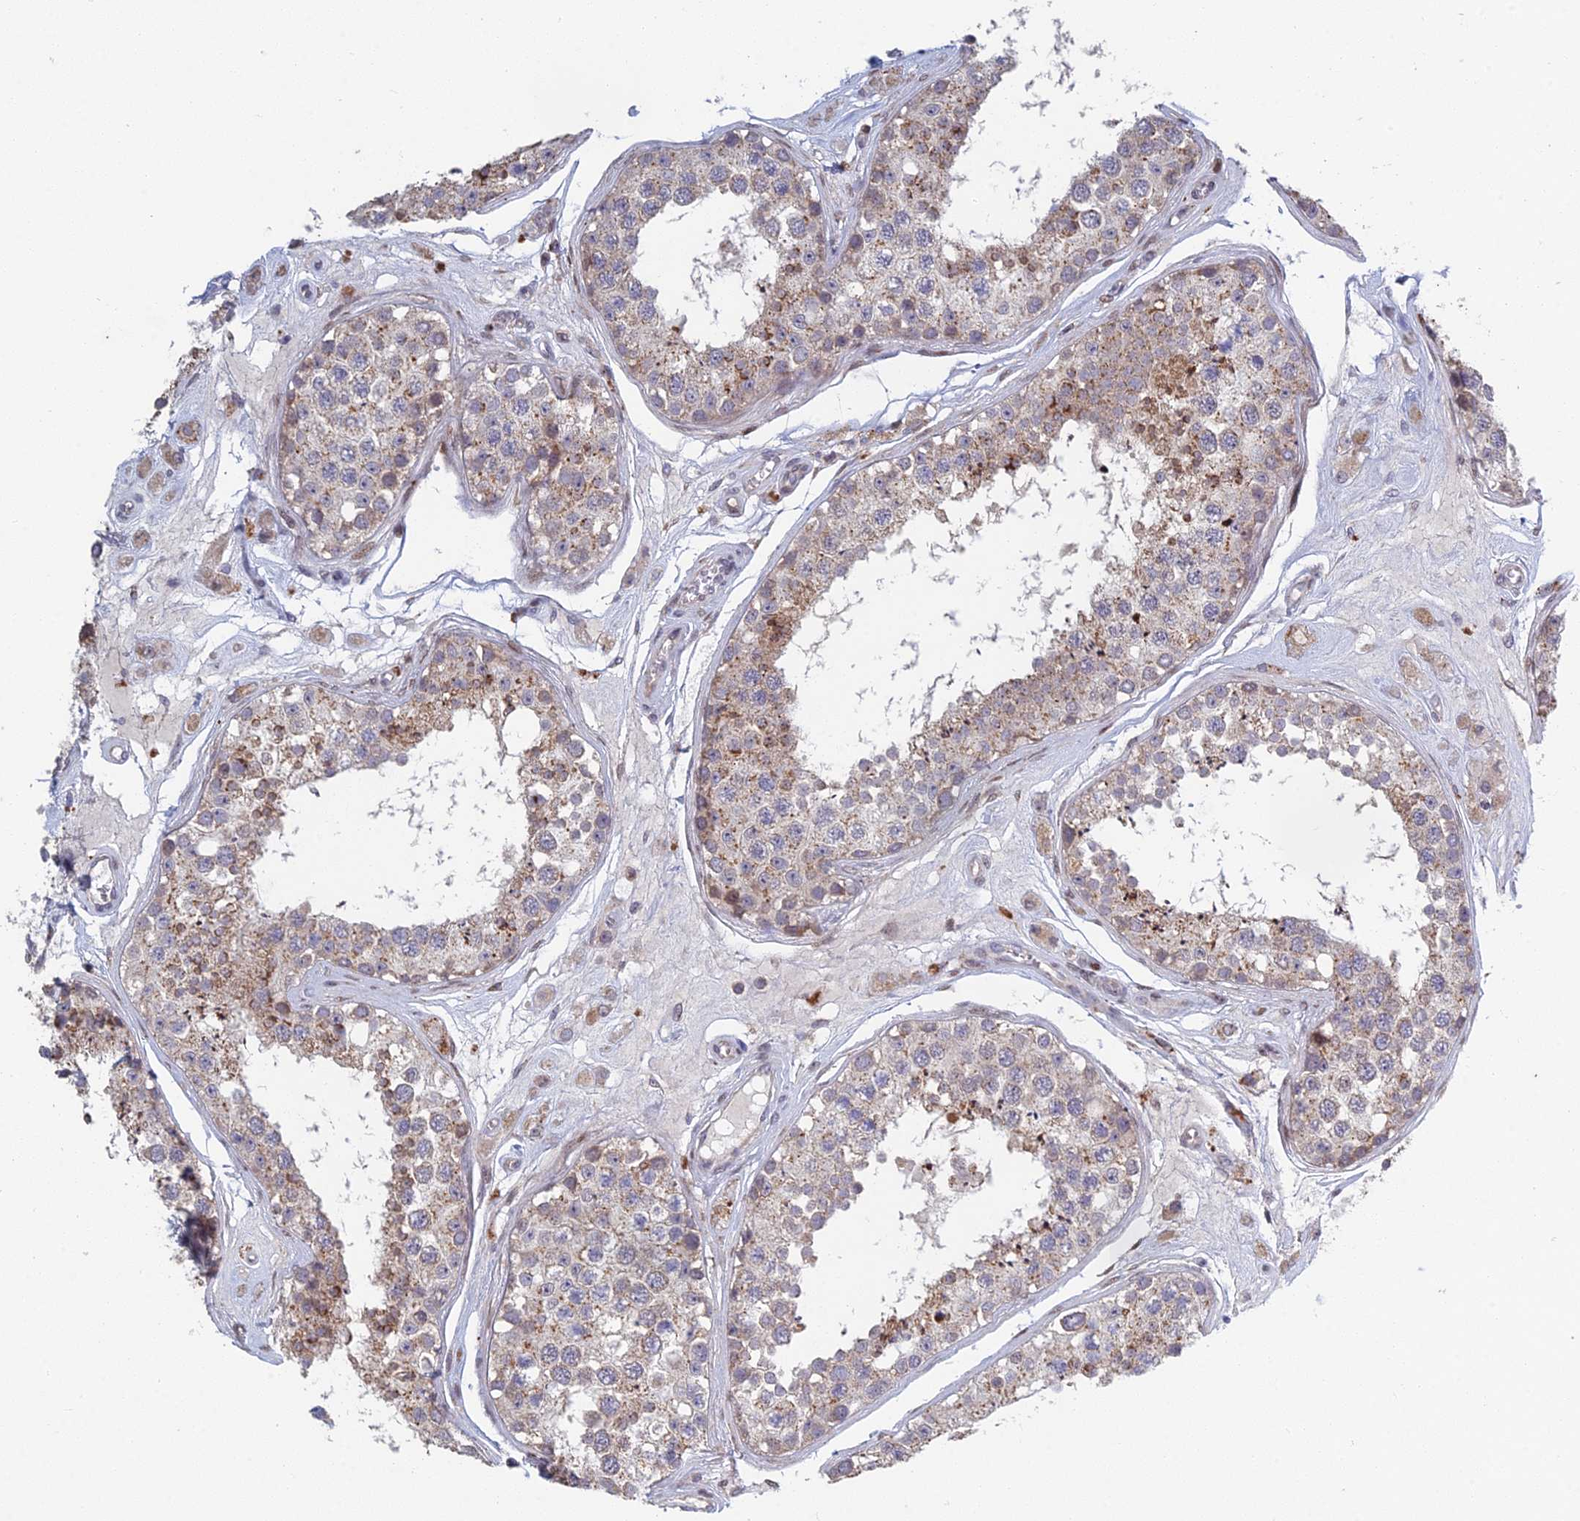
{"staining": {"intensity": "weak", "quantity": "25%-75%", "location": "cytoplasmic/membranous"}, "tissue": "testis", "cell_type": "Cells in seminiferous ducts", "image_type": "normal", "snomed": [{"axis": "morphology", "description": "Normal tissue, NOS"}, {"axis": "topography", "description": "Testis"}], "caption": "Protein expression analysis of benign testis demonstrates weak cytoplasmic/membranous expression in about 25%-75% of cells in seminiferous ducts. (Stains: DAB in brown, nuclei in blue, Microscopy: brightfield microscopy at high magnification).", "gene": "FOXS1", "patient": {"sex": "male", "age": 25}}